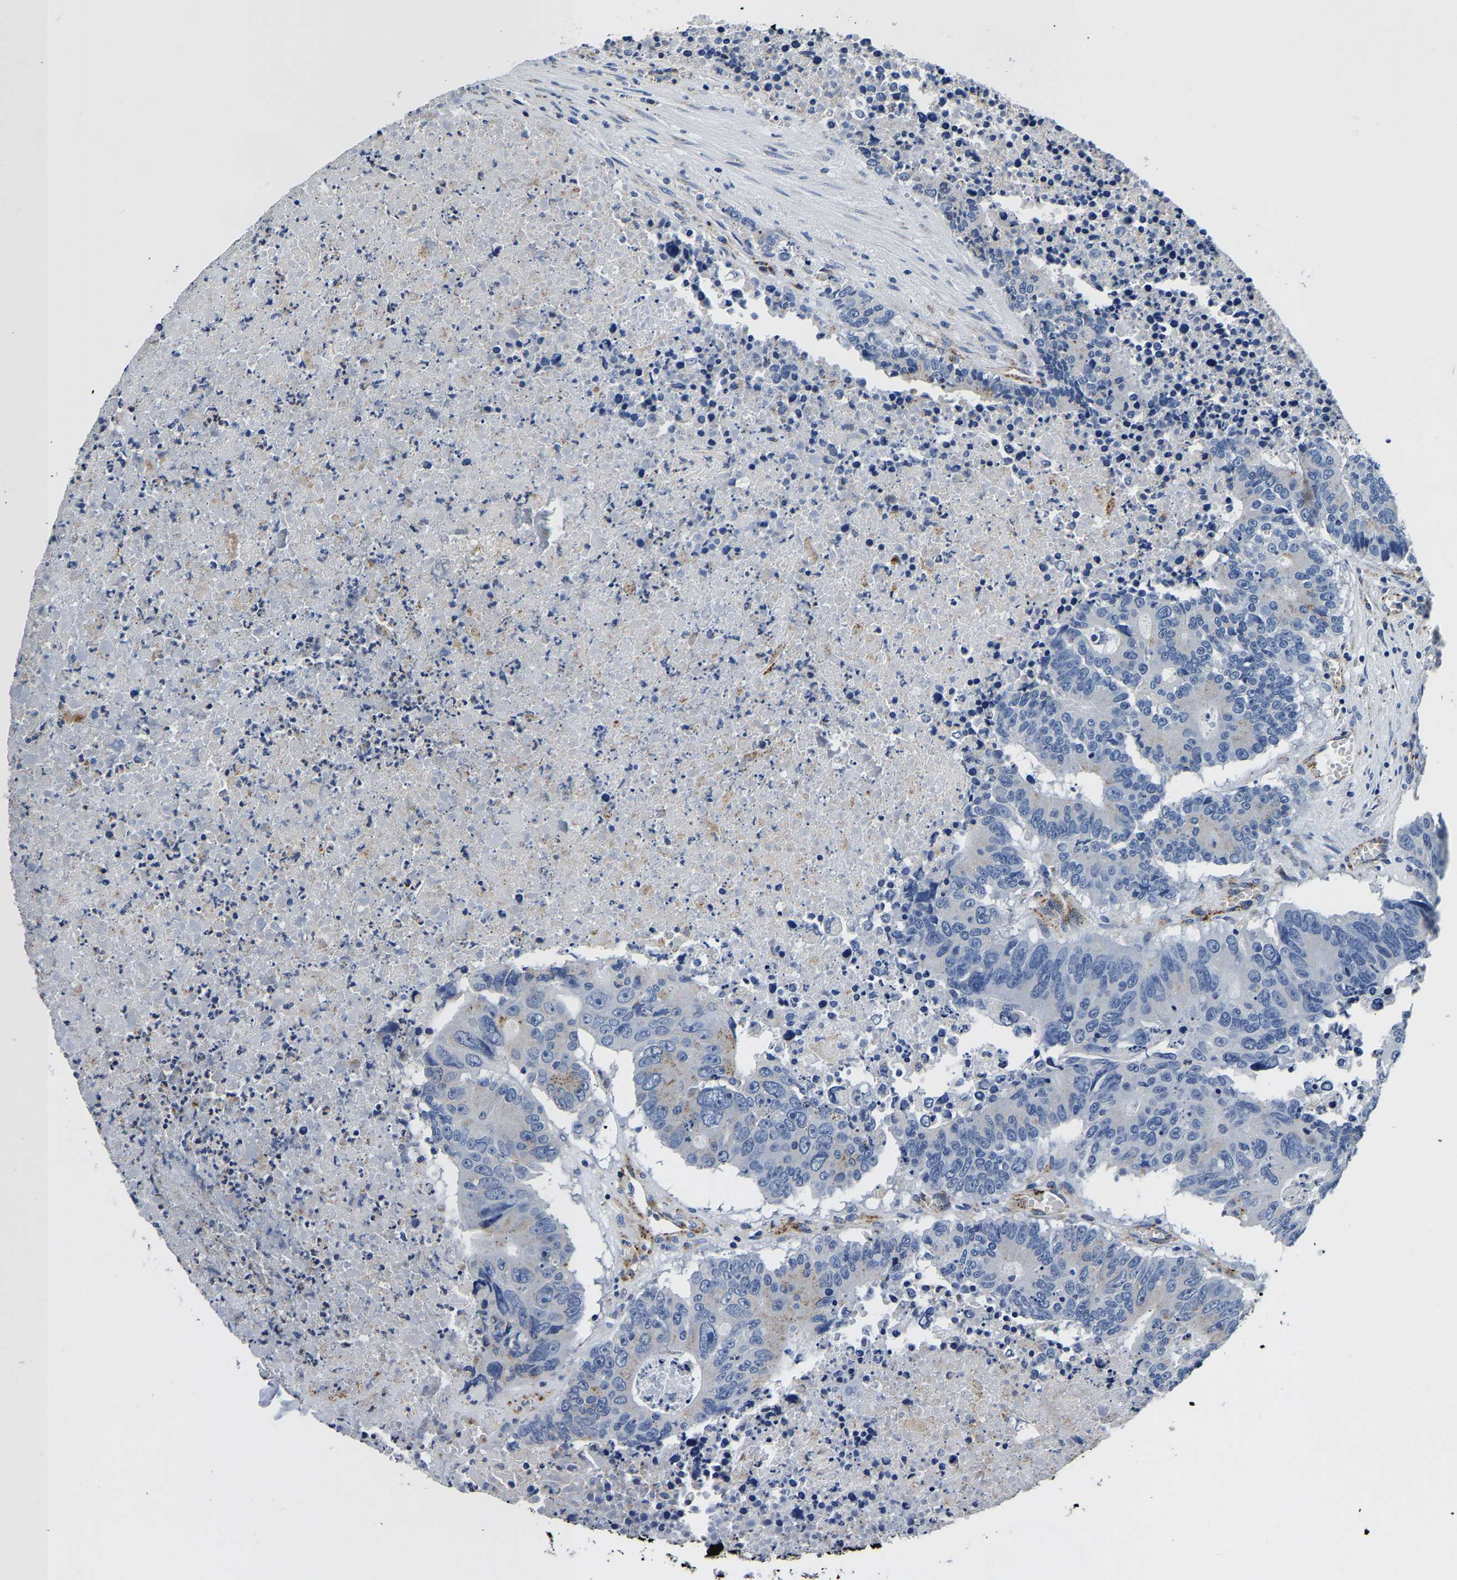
{"staining": {"intensity": "negative", "quantity": "none", "location": "none"}, "tissue": "colorectal cancer", "cell_type": "Tumor cells", "image_type": "cancer", "snomed": [{"axis": "morphology", "description": "Adenocarcinoma, NOS"}, {"axis": "topography", "description": "Colon"}], "caption": "A high-resolution image shows immunohistochemistry staining of colorectal cancer, which shows no significant positivity in tumor cells. (DAB IHC visualized using brightfield microscopy, high magnification).", "gene": "GRN", "patient": {"sex": "male", "age": 87}}